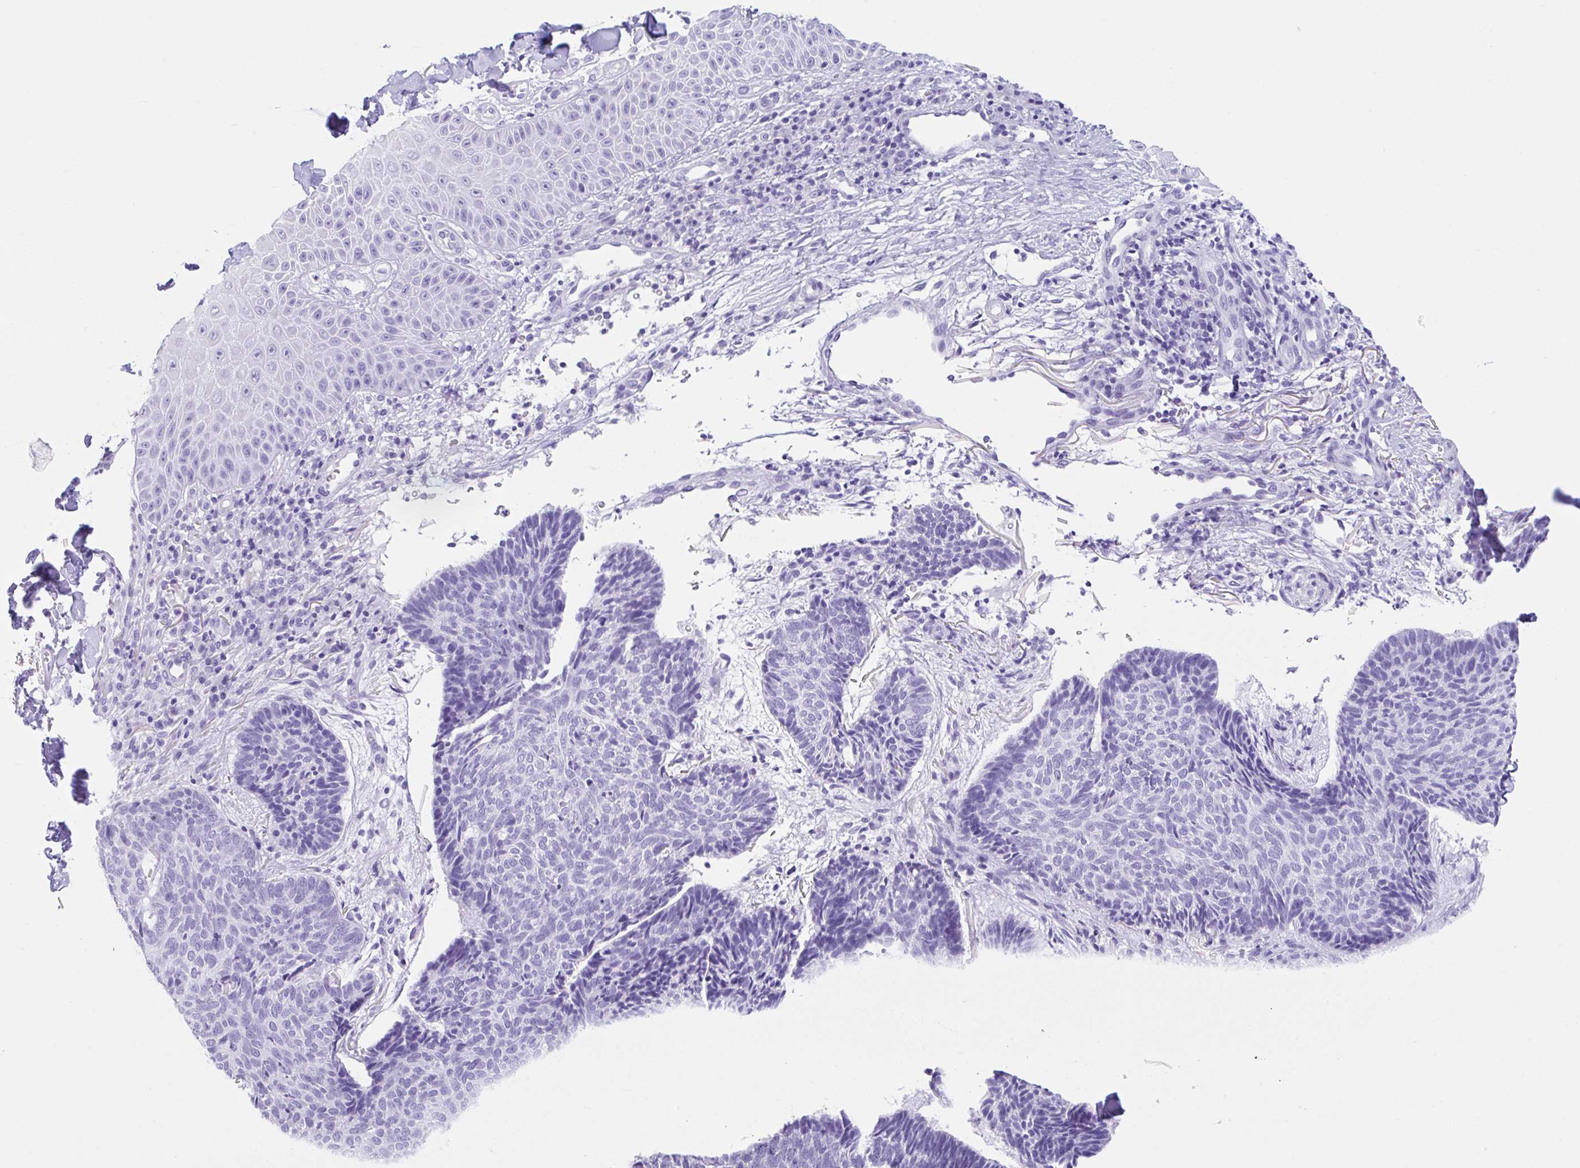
{"staining": {"intensity": "negative", "quantity": "none", "location": "none"}, "tissue": "skin cancer", "cell_type": "Tumor cells", "image_type": "cancer", "snomed": [{"axis": "morphology", "description": "Normal tissue, NOS"}, {"axis": "morphology", "description": "Basal cell carcinoma"}, {"axis": "topography", "description": "Skin"}], "caption": "IHC micrograph of neoplastic tissue: human skin cancer (basal cell carcinoma) stained with DAB (3,3'-diaminobenzidine) demonstrates no significant protein staining in tumor cells. (Brightfield microscopy of DAB (3,3'-diaminobenzidine) immunohistochemistry (IHC) at high magnification).", "gene": "CPA1", "patient": {"sex": "male", "age": 50}}